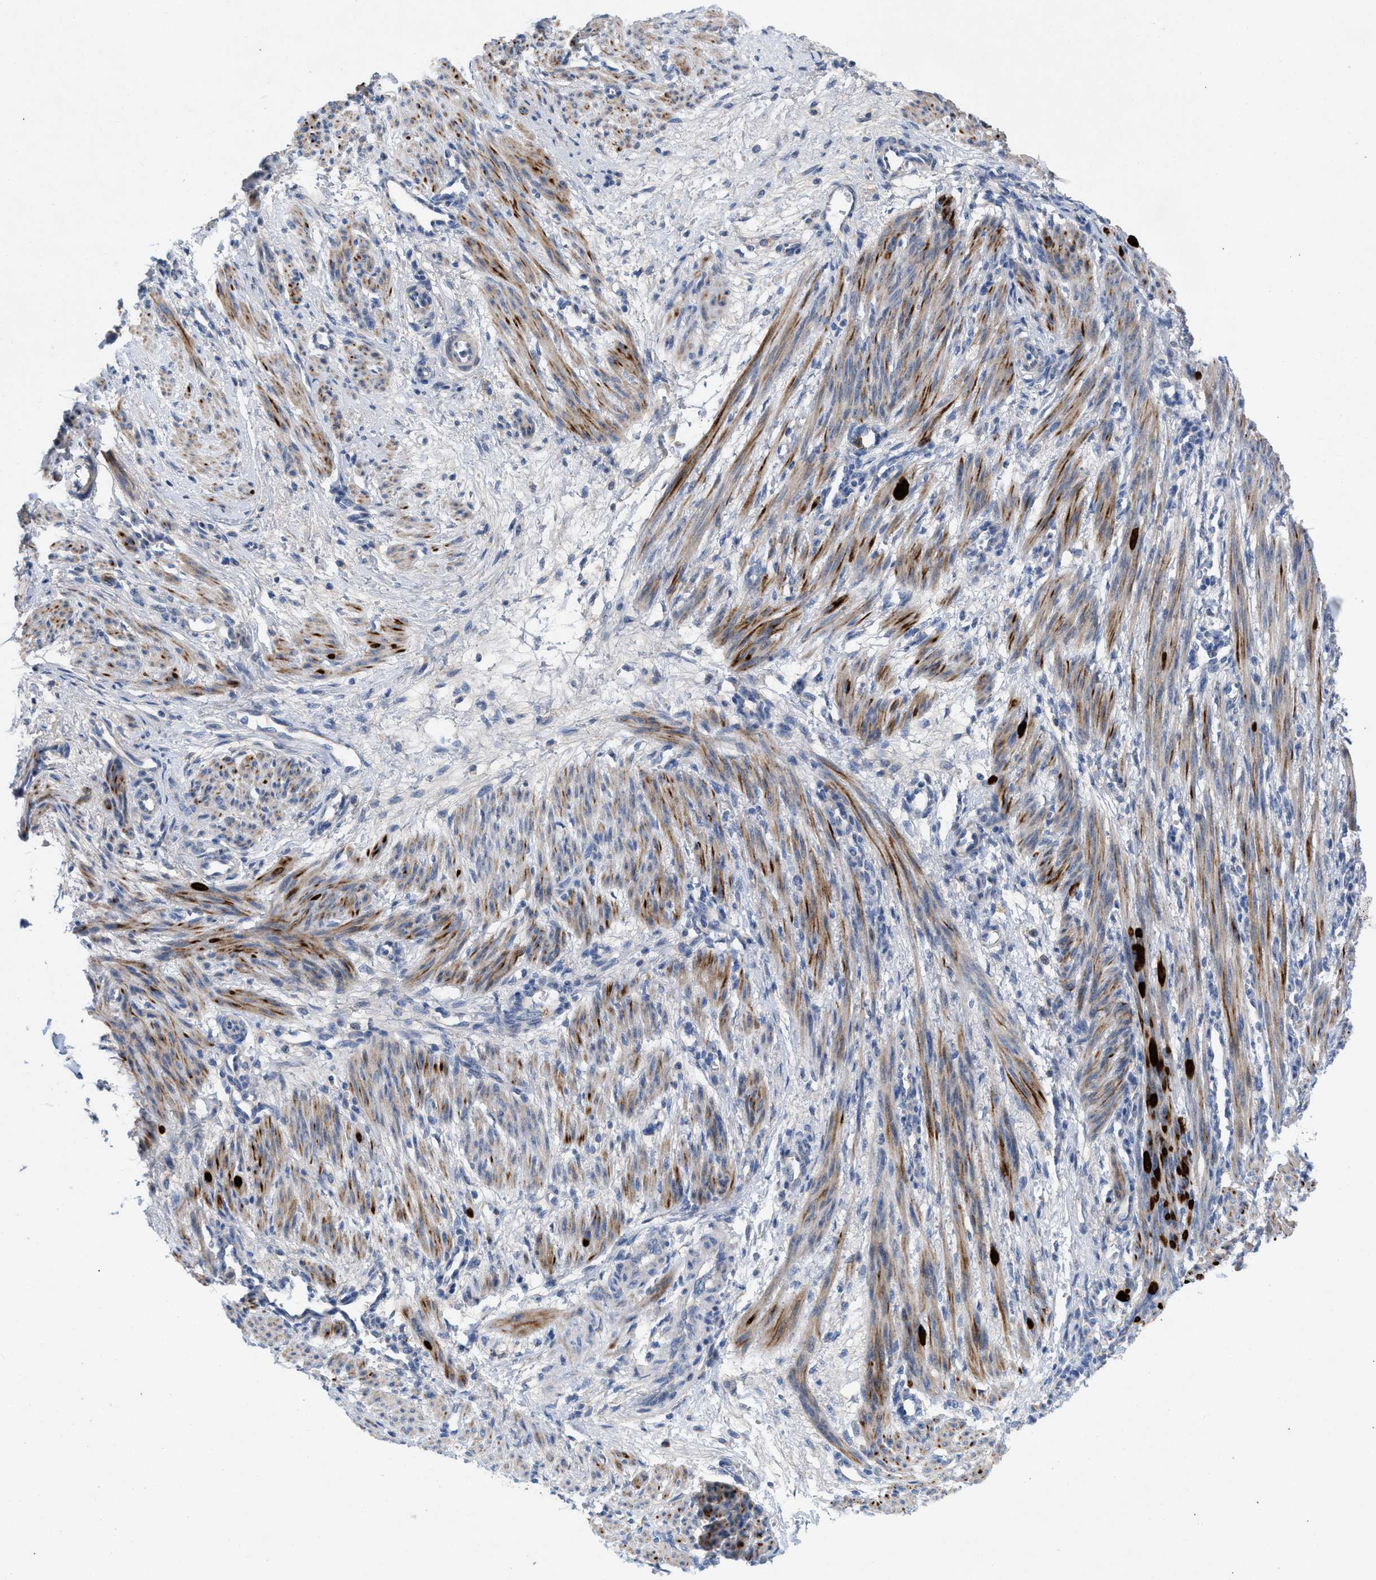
{"staining": {"intensity": "moderate", "quantity": ">75%", "location": "cytoplasmic/membranous"}, "tissue": "smooth muscle", "cell_type": "Smooth muscle cells", "image_type": "normal", "snomed": [{"axis": "morphology", "description": "Normal tissue, NOS"}, {"axis": "topography", "description": "Endometrium"}], "caption": "Protein positivity by immunohistochemistry (IHC) displays moderate cytoplasmic/membranous positivity in approximately >75% of smooth muscle cells in unremarkable smooth muscle.", "gene": "PLPPR5", "patient": {"sex": "female", "age": 33}}